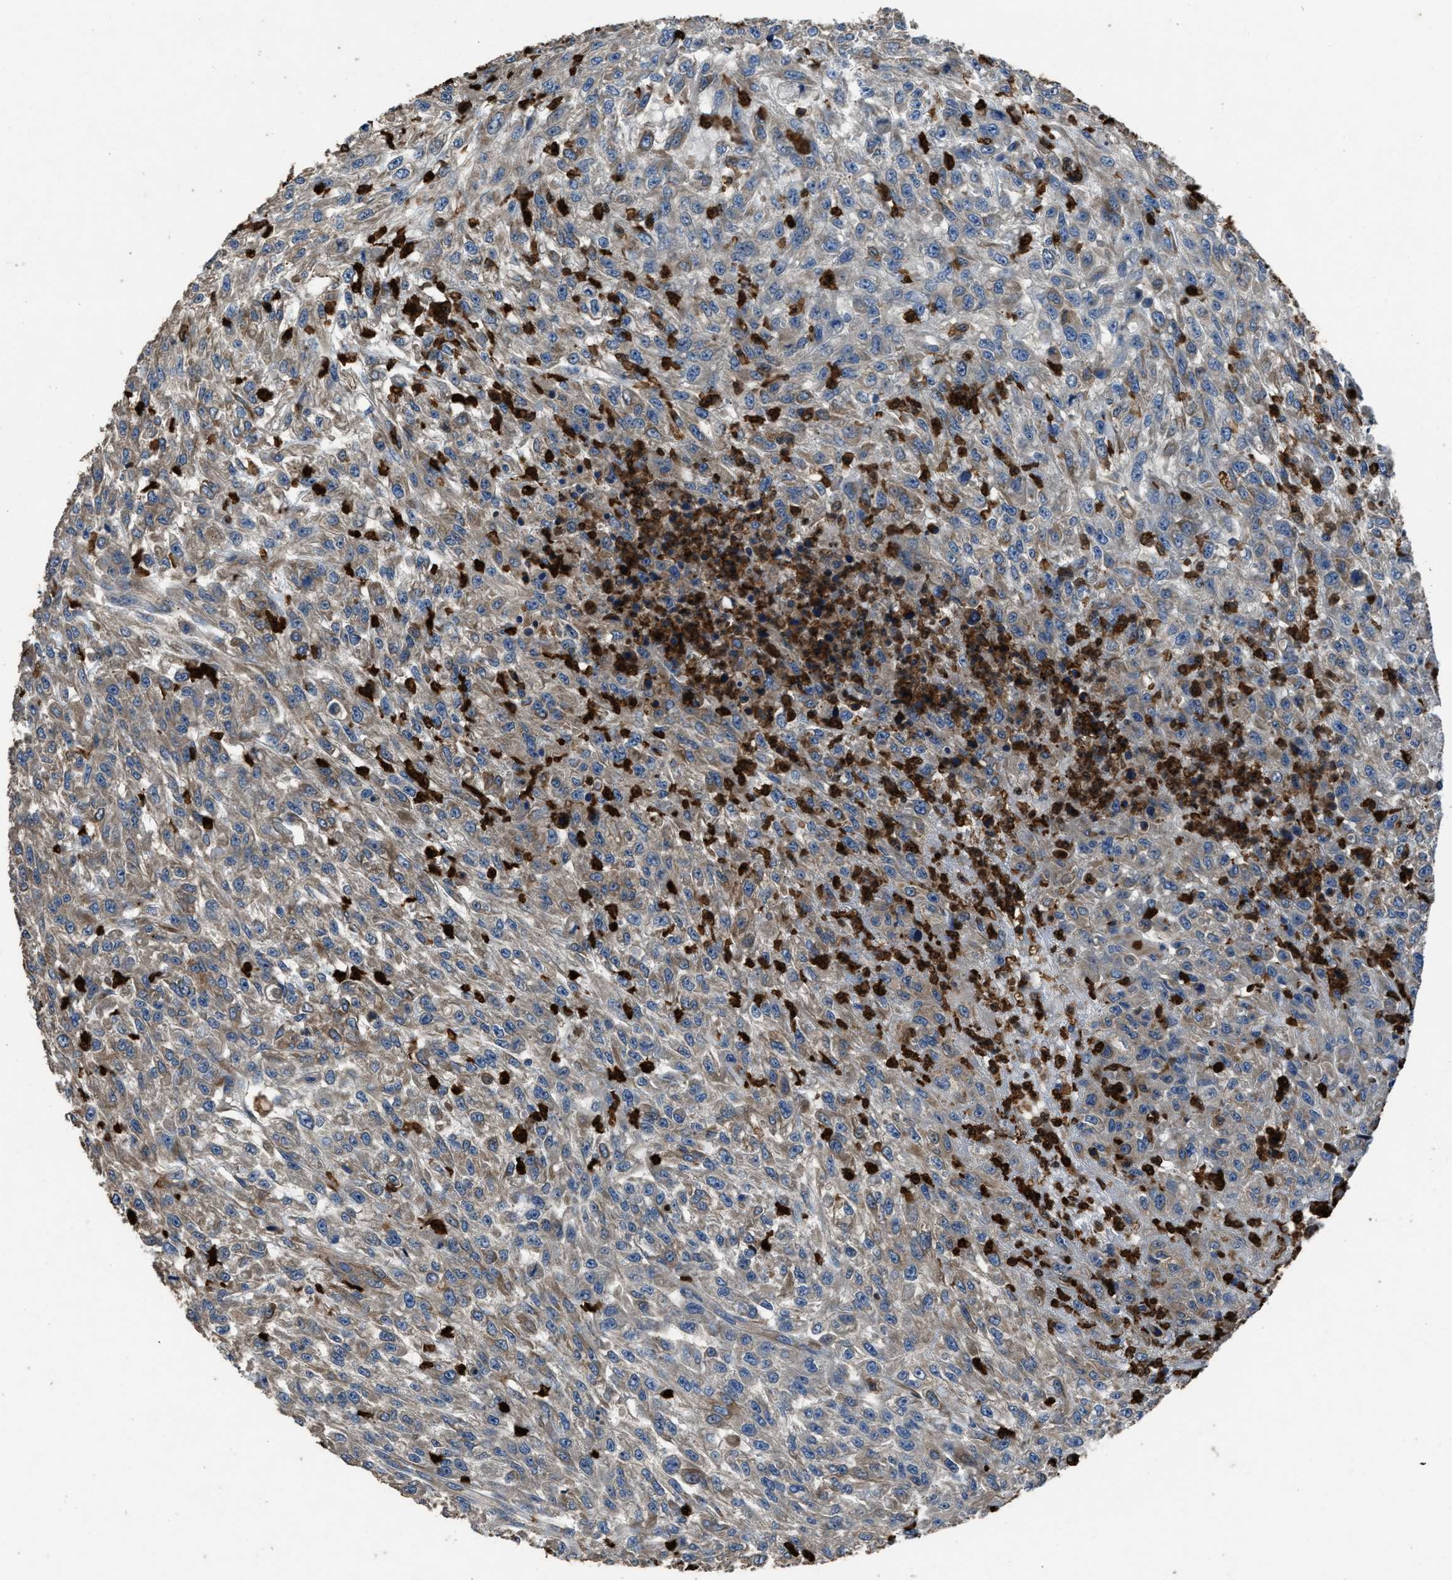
{"staining": {"intensity": "weak", "quantity": "25%-75%", "location": "cytoplasmic/membranous"}, "tissue": "urothelial cancer", "cell_type": "Tumor cells", "image_type": "cancer", "snomed": [{"axis": "morphology", "description": "Urothelial carcinoma, High grade"}, {"axis": "topography", "description": "Urinary bladder"}], "caption": "Urothelial cancer stained for a protein (brown) exhibits weak cytoplasmic/membranous positive expression in approximately 25%-75% of tumor cells.", "gene": "ANGPT1", "patient": {"sex": "male", "age": 46}}